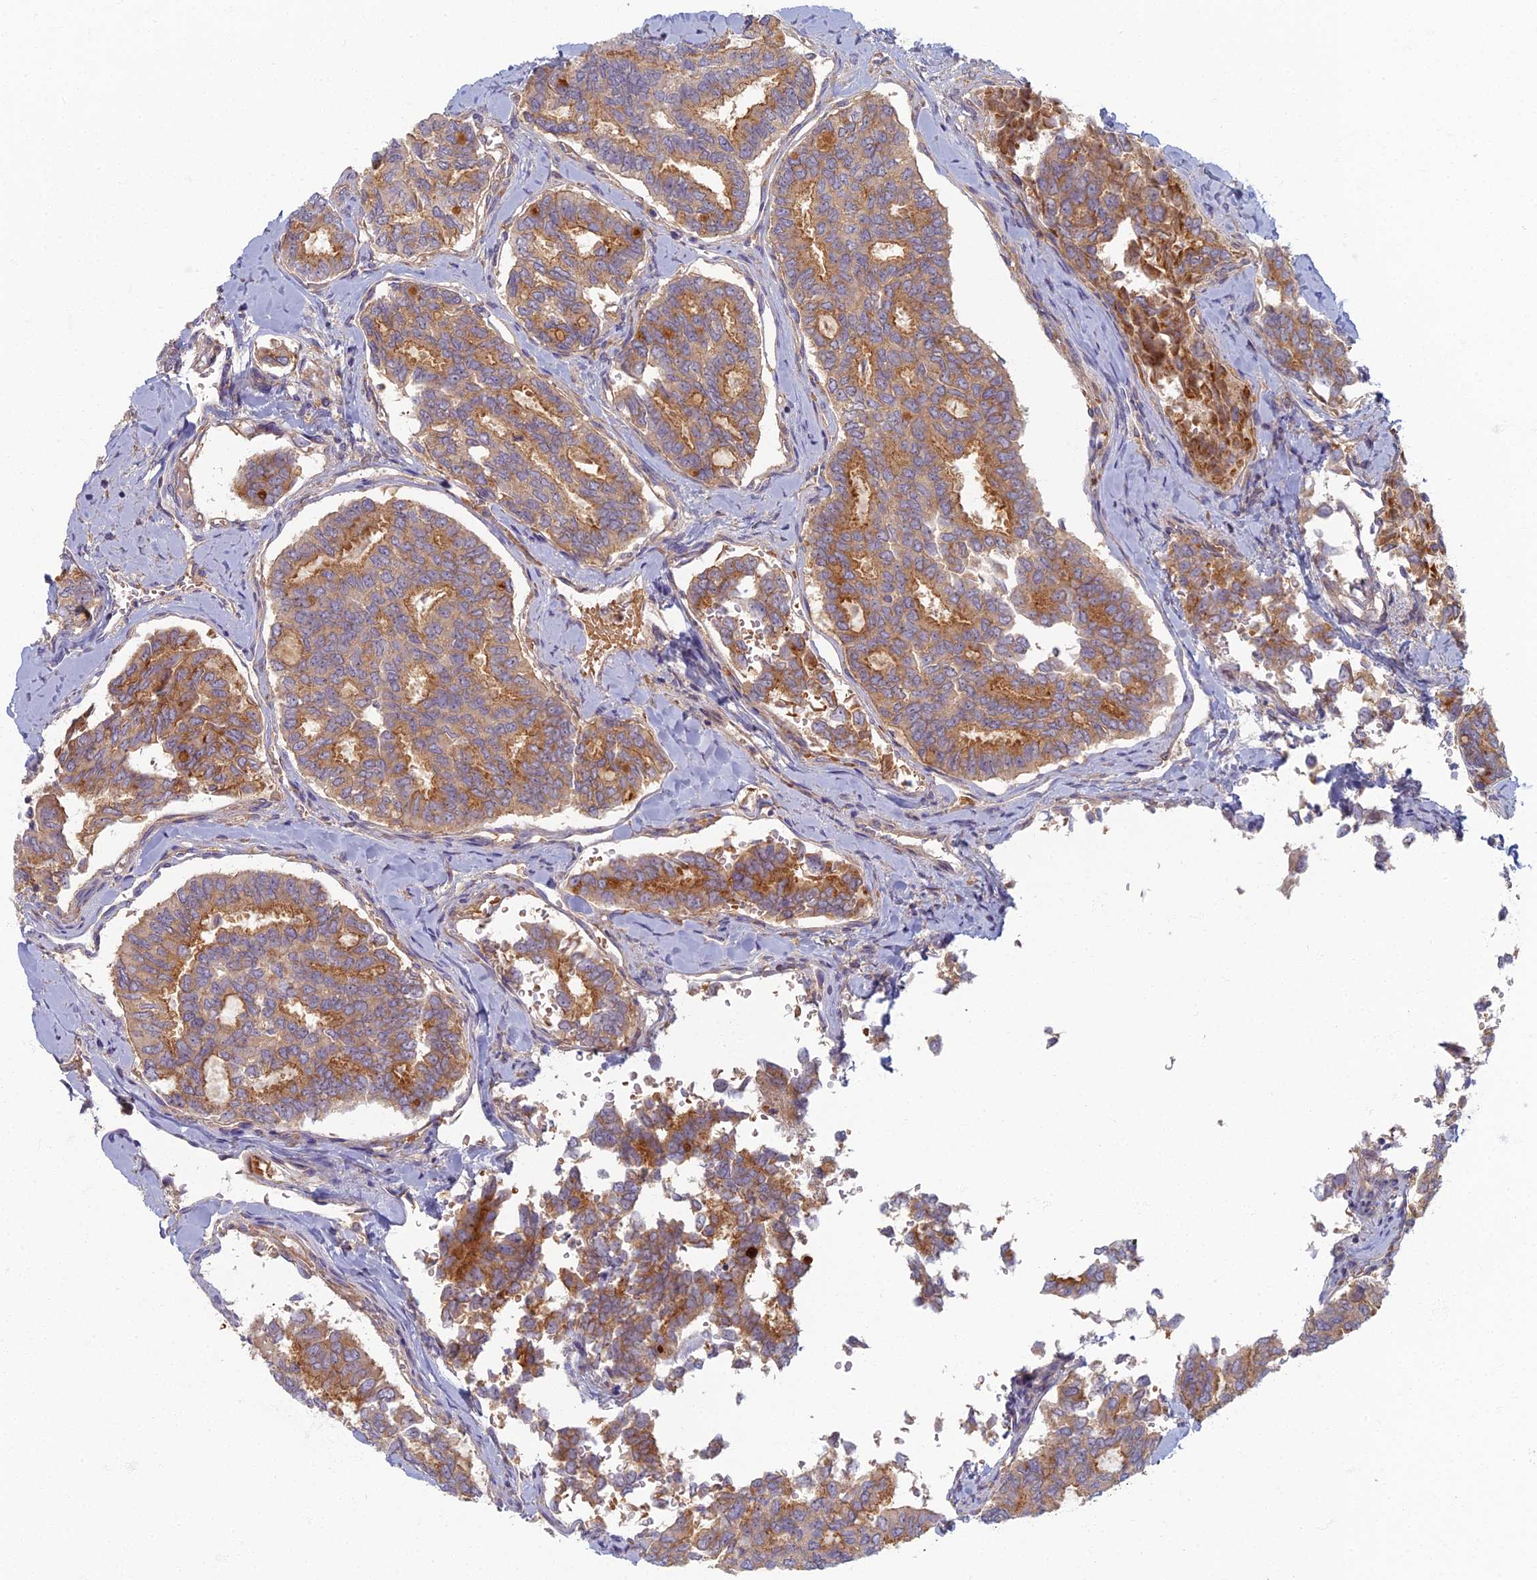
{"staining": {"intensity": "moderate", "quantity": ">75%", "location": "cytoplasmic/membranous"}, "tissue": "thyroid cancer", "cell_type": "Tumor cells", "image_type": "cancer", "snomed": [{"axis": "morphology", "description": "Papillary adenocarcinoma, NOS"}, {"axis": "topography", "description": "Thyroid gland"}], "caption": "Thyroid cancer (papillary adenocarcinoma) stained with a protein marker displays moderate staining in tumor cells.", "gene": "PROX2", "patient": {"sex": "female", "age": 35}}